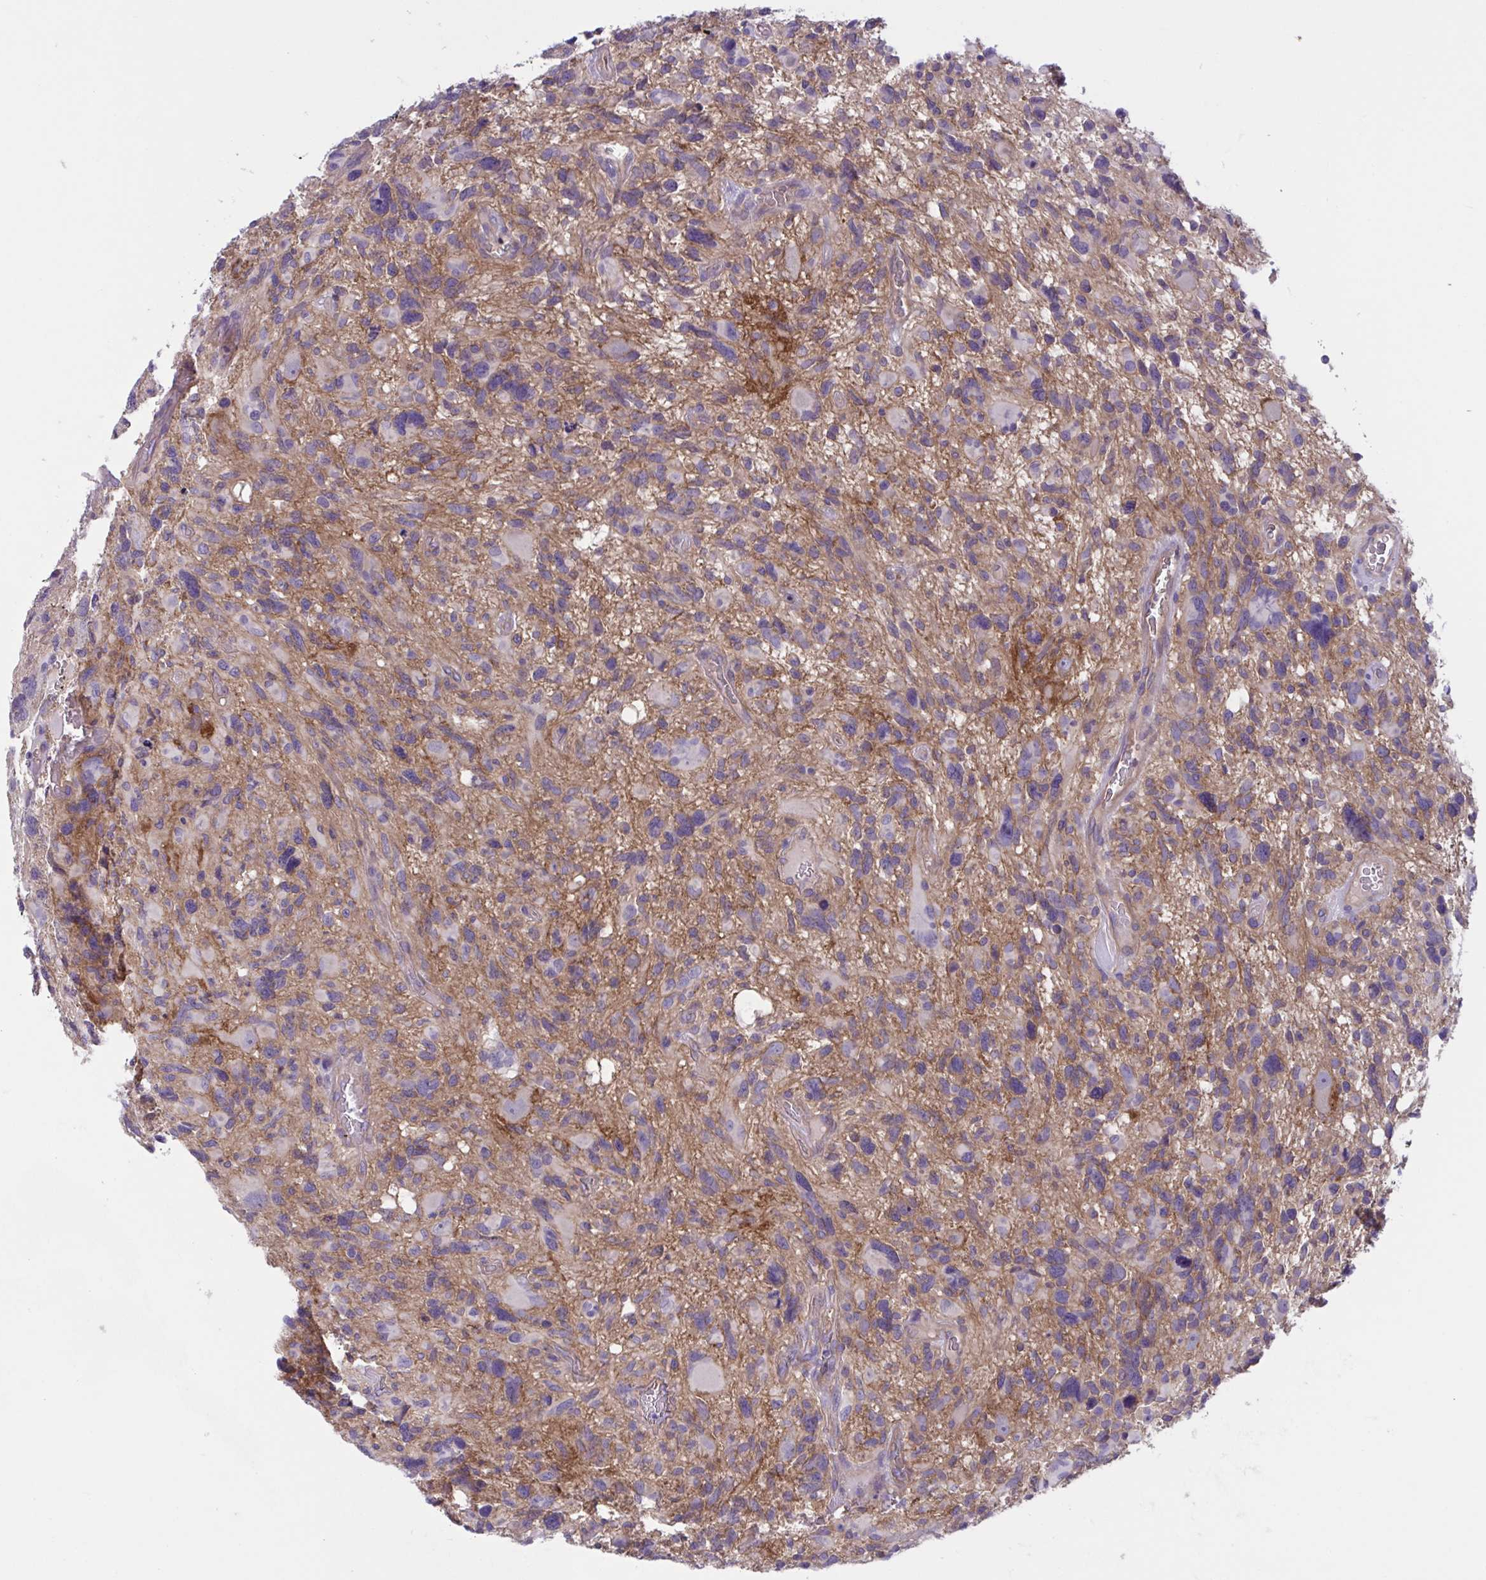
{"staining": {"intensity": "weak", "quantity": "25%-75%", "location": "cytoplasmic/membranous"}, "tissue": "glioma", "cell_type": "Tumor cells", "image_type": "cancer", "snomed": [{"axis": "morphology", "description": "Glioma, malignant, High grade"}, {"axis": "topography", "description": "Brain"}], "caption": "This is a histology image of IHC staining of glioma, which shows weak positivity in the cytoplasmic/membranous of tumor cells.", "gene": "TTC7B", "patient": {"sex": "male", "age": 49}}